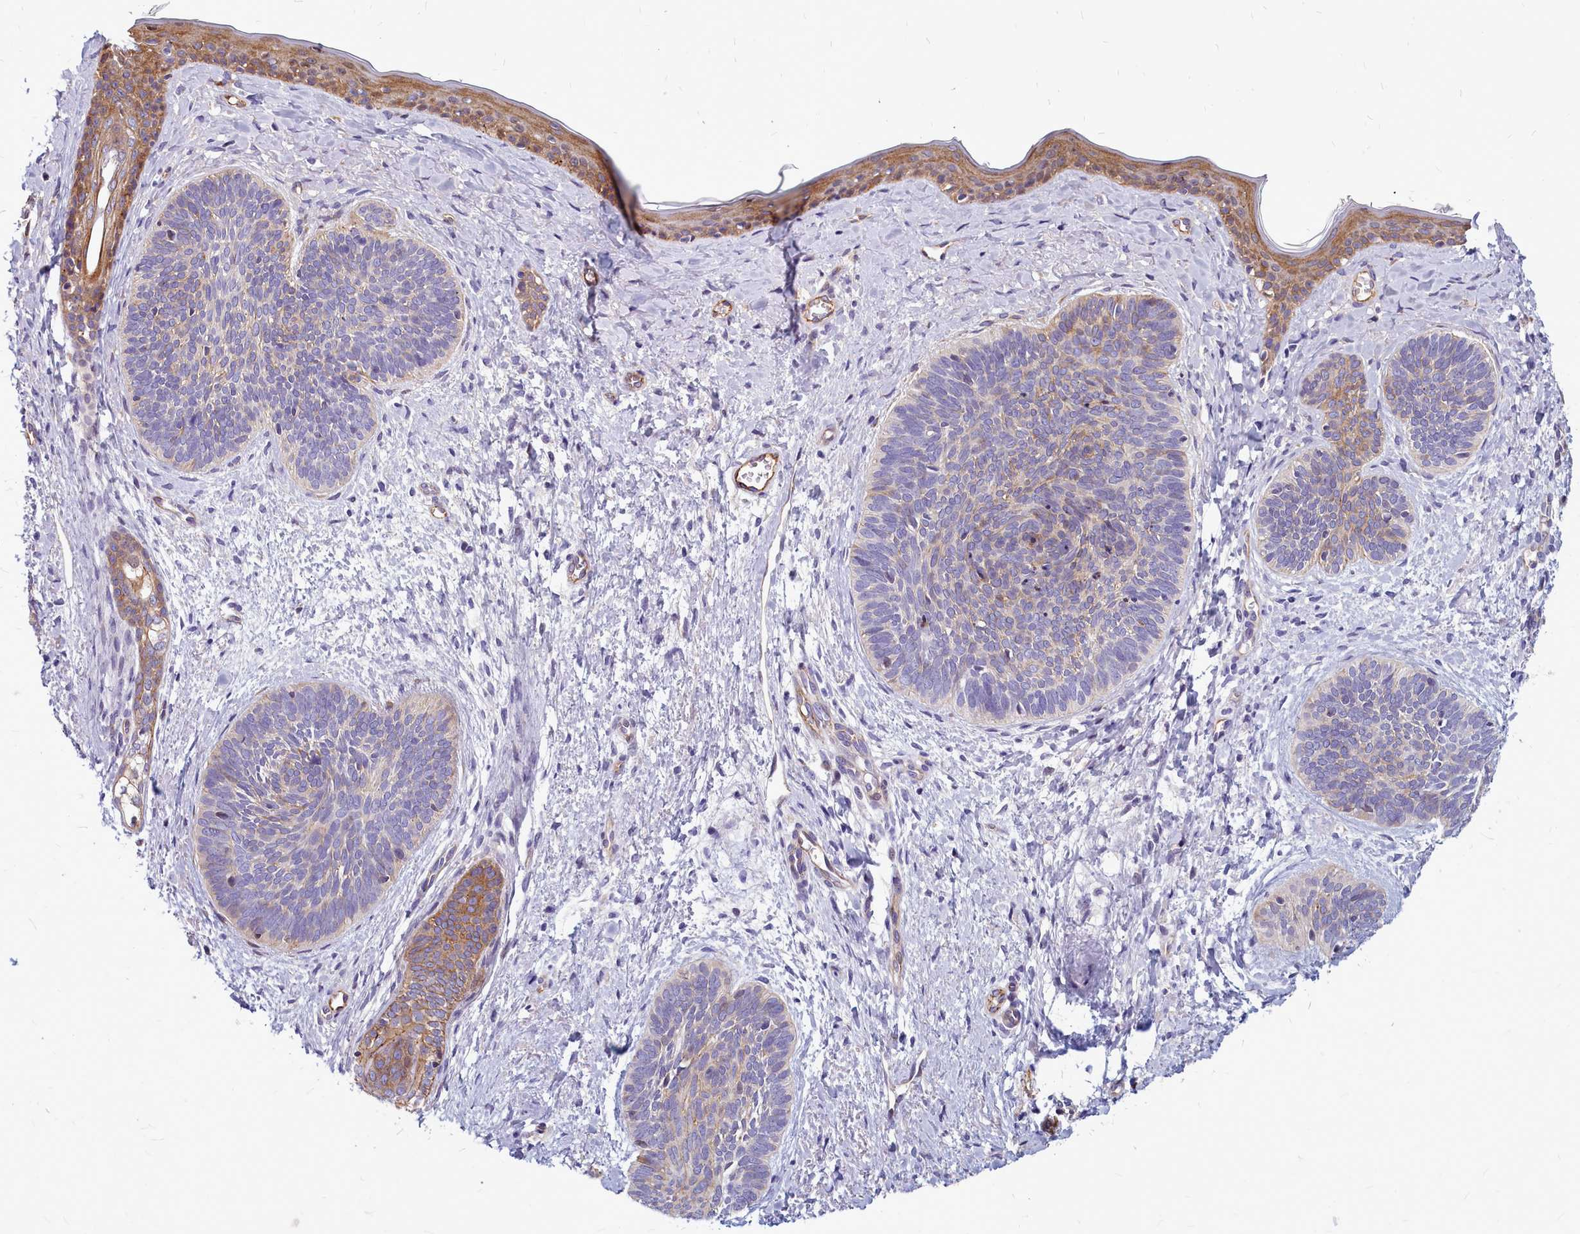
{"staining": {"intensity": "negative", "quantity": "none", "location": "none"}, "tissue": "skin cancer", "cell_type": "Tumor cells", "image_type": "cancer", "snomed": [{"axis": "morphology", "description": "Basal cell carcinoma"}, {"axis": "topography", "description": "Skin"}], "caption": "Protein analysis of skin cancer reveals no significant staining in tumor cells. Brightfield microscopy of immunohistochemistry (IHC) stained with DAB (brown) and hematoxylin (blue), captured at high magnification.", "gene": "TTC5", "patient": {"sex": "female", "age": 81}}